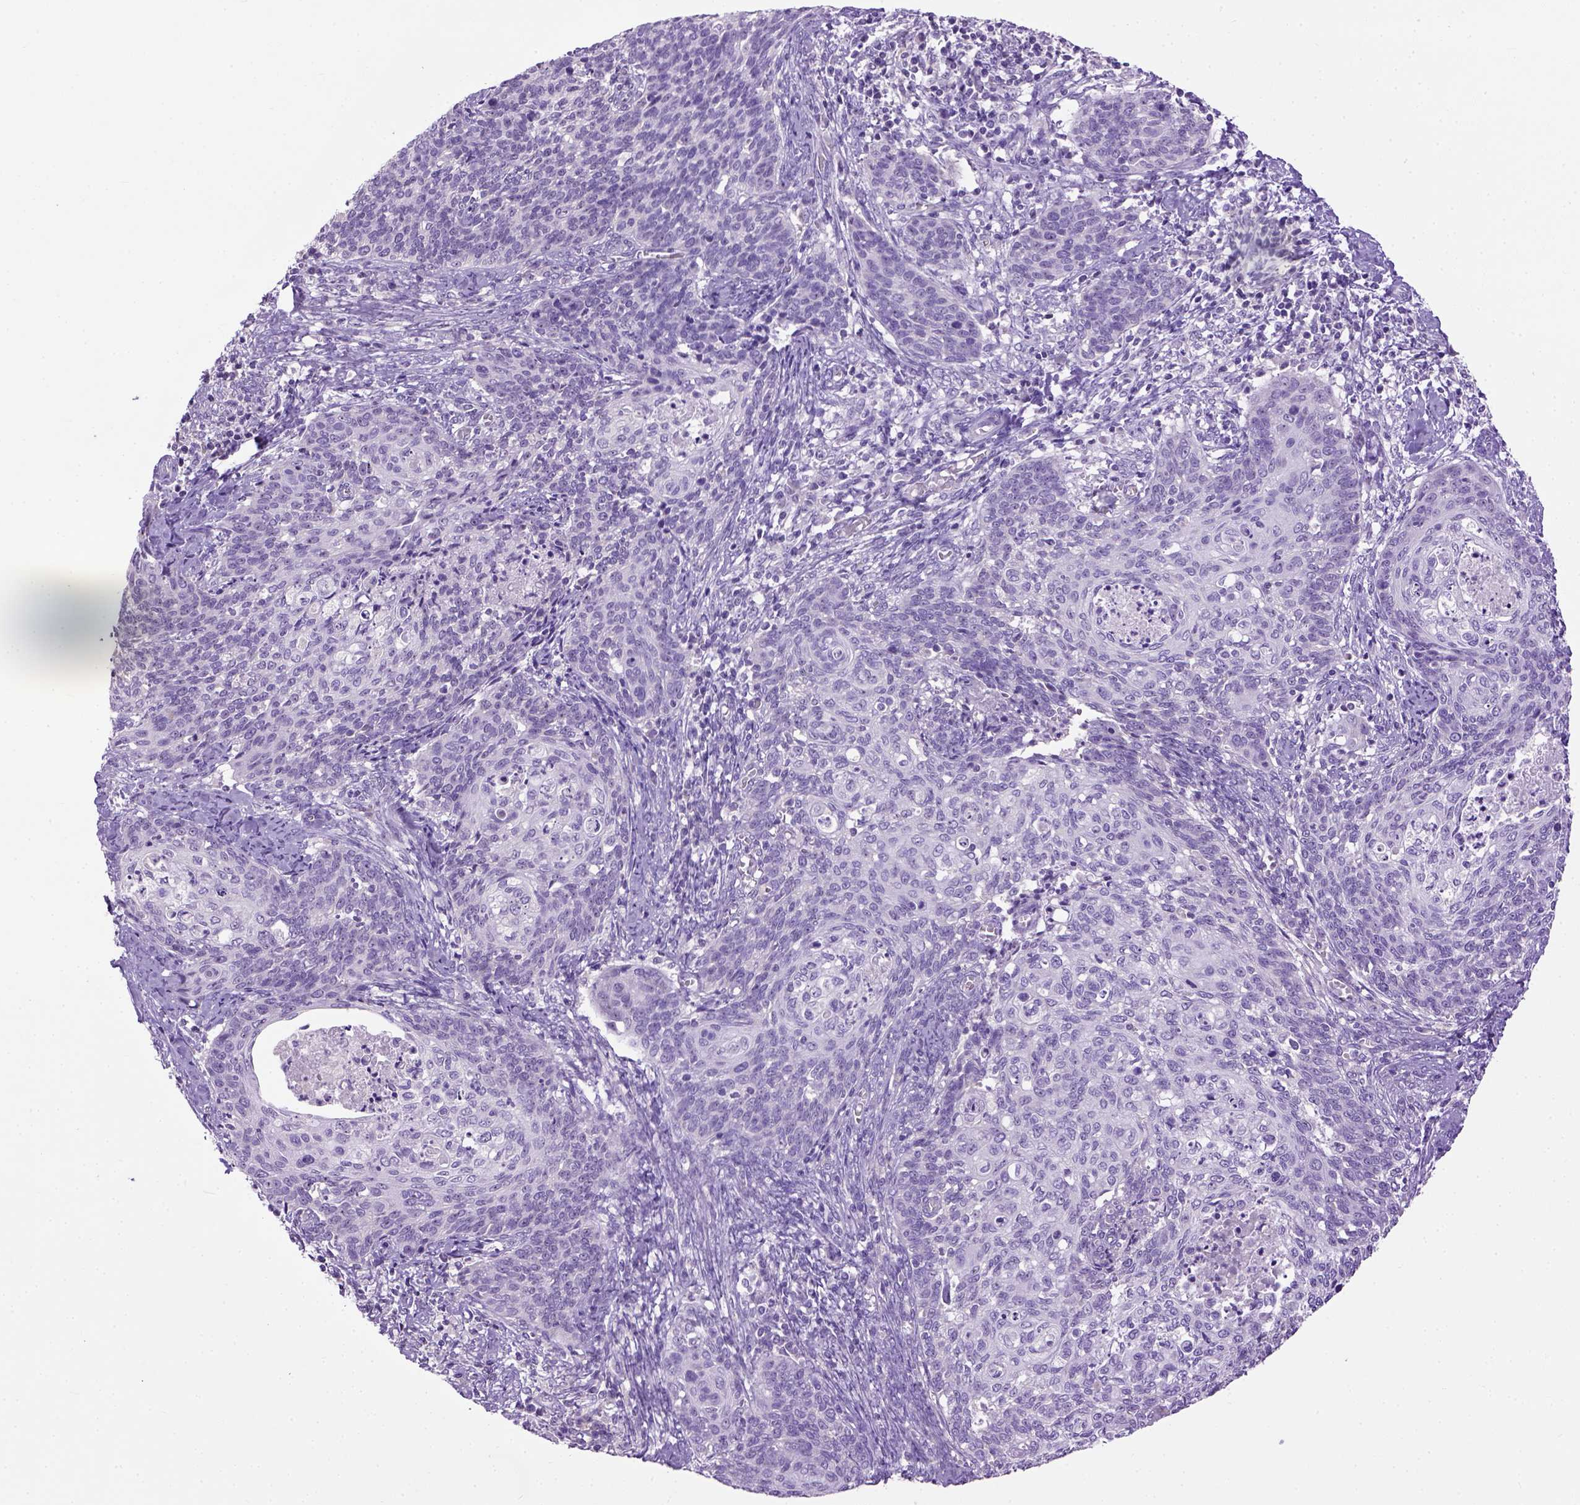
{"staining": {"intensity": "negative", "quantity": "none", "location": "none"}, "tissue": "cervical cancer", "cell_type": "Tumor cells", "image_type": "cancer", "snomed": [{"axis": "morphology", "description": "Normal tissue, NOS"}, {"axis": "morphology", "description": "Squamous cell carcinoma, NOS"}, {"axis": "topography", "description": "Cervix"}], "caption": "DAB (3,3'-diaminobenzidine) immunohistochemical staining of cervical cancer demonstrates no significant staining in tumor cells.", "gene": "UTP4", "patient": {"sex": "female", "age": 39}}